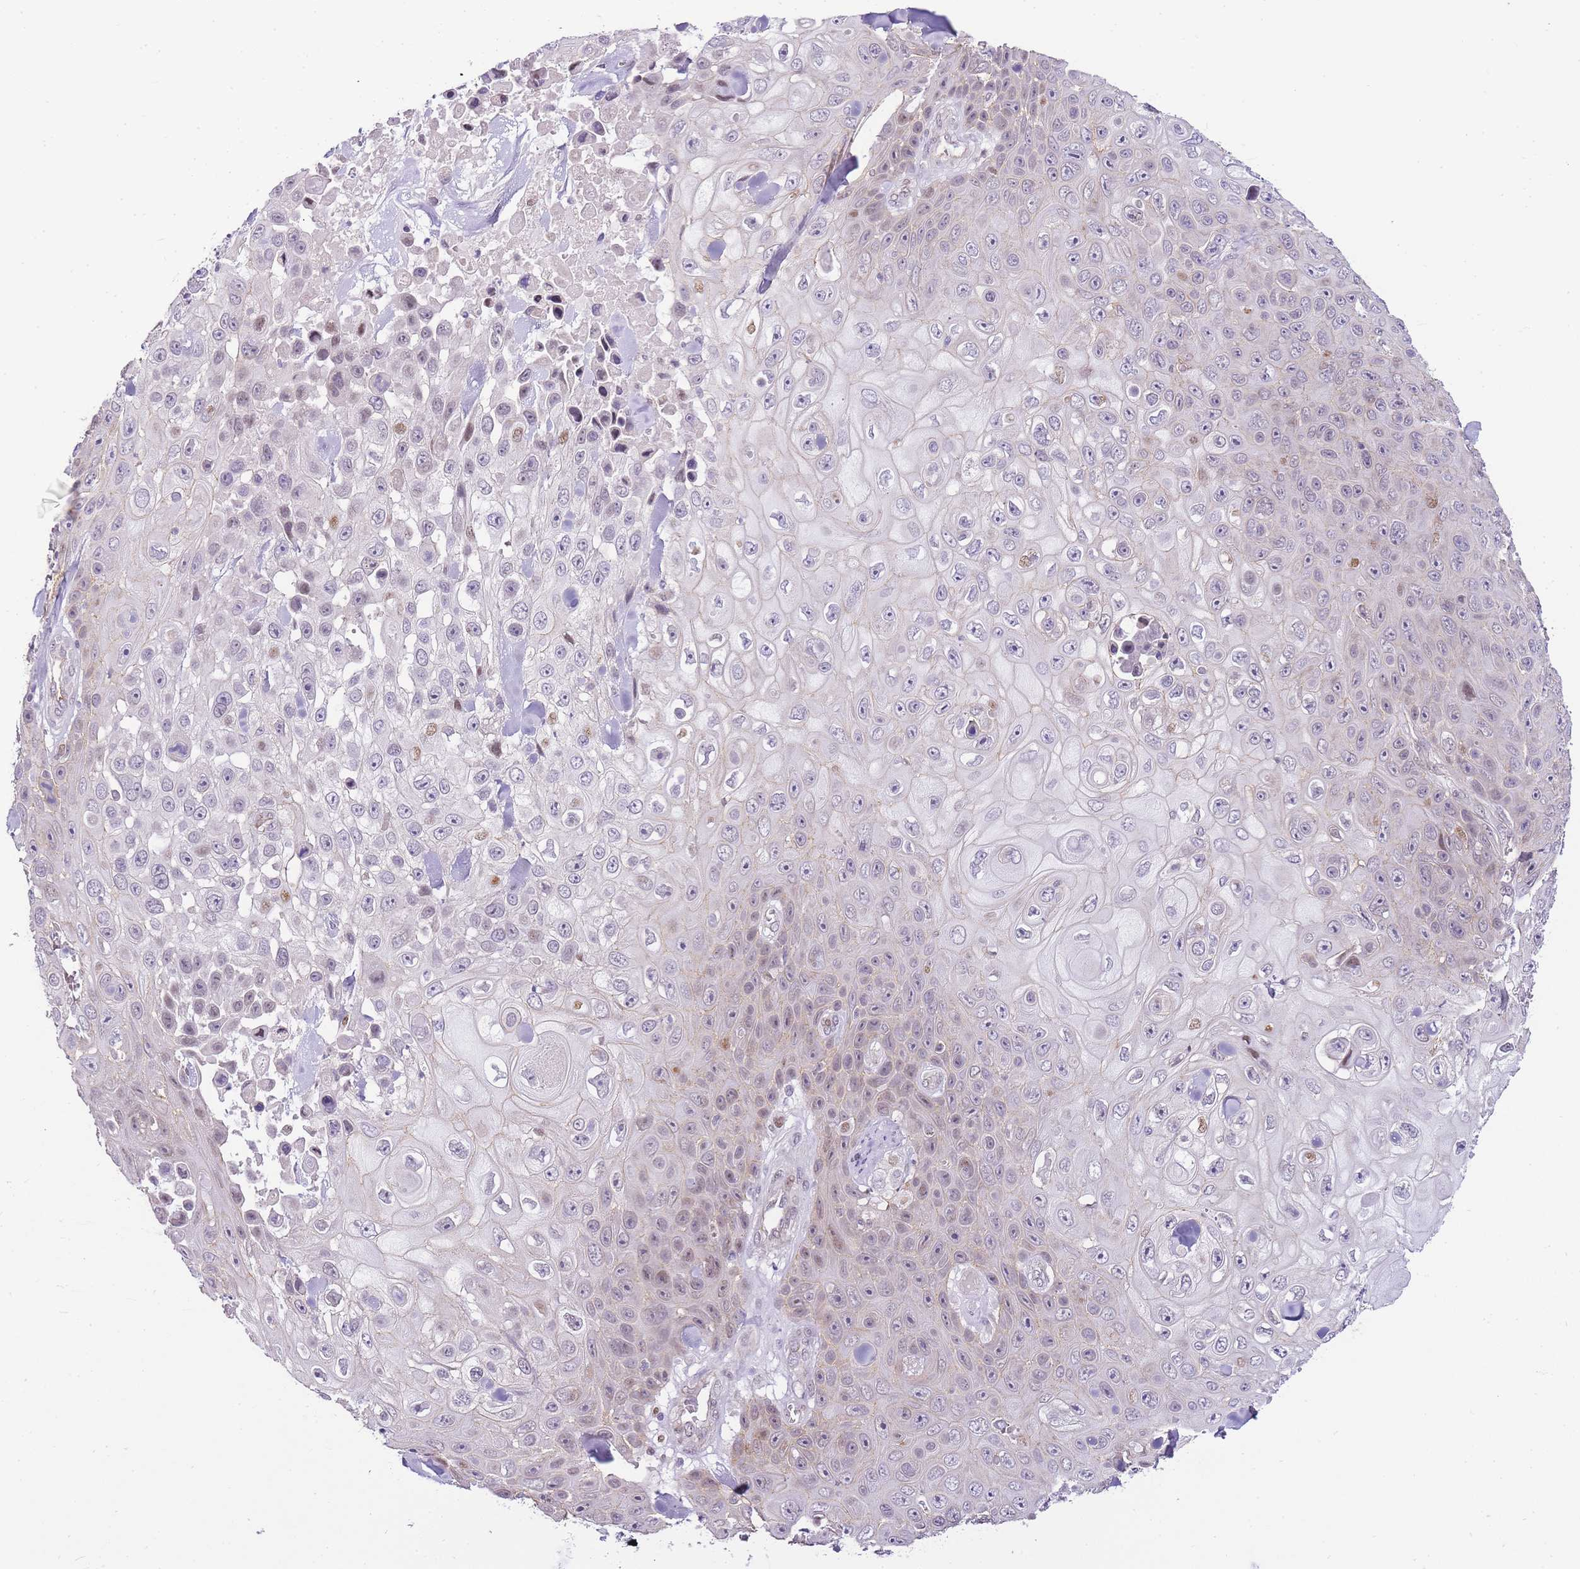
{"staining": {"intensity": "negative", "quantity": "none", "location": "none"}, "tissue": "skin cancer", "cell_type": "Tumor cells", "image_type": "cancer", "snomed": [{"axis": "morphology", "description": "Squamous cell carcinoma, NOS"}, {"axis": "topography", "description": "Skin"}], "caption": "A photomicrograph of skin cancer stained for a protein reveals no brown staining in tumor cells.", "gene": "CLBA1", "patient": {"sex": "male", "age": 82}}